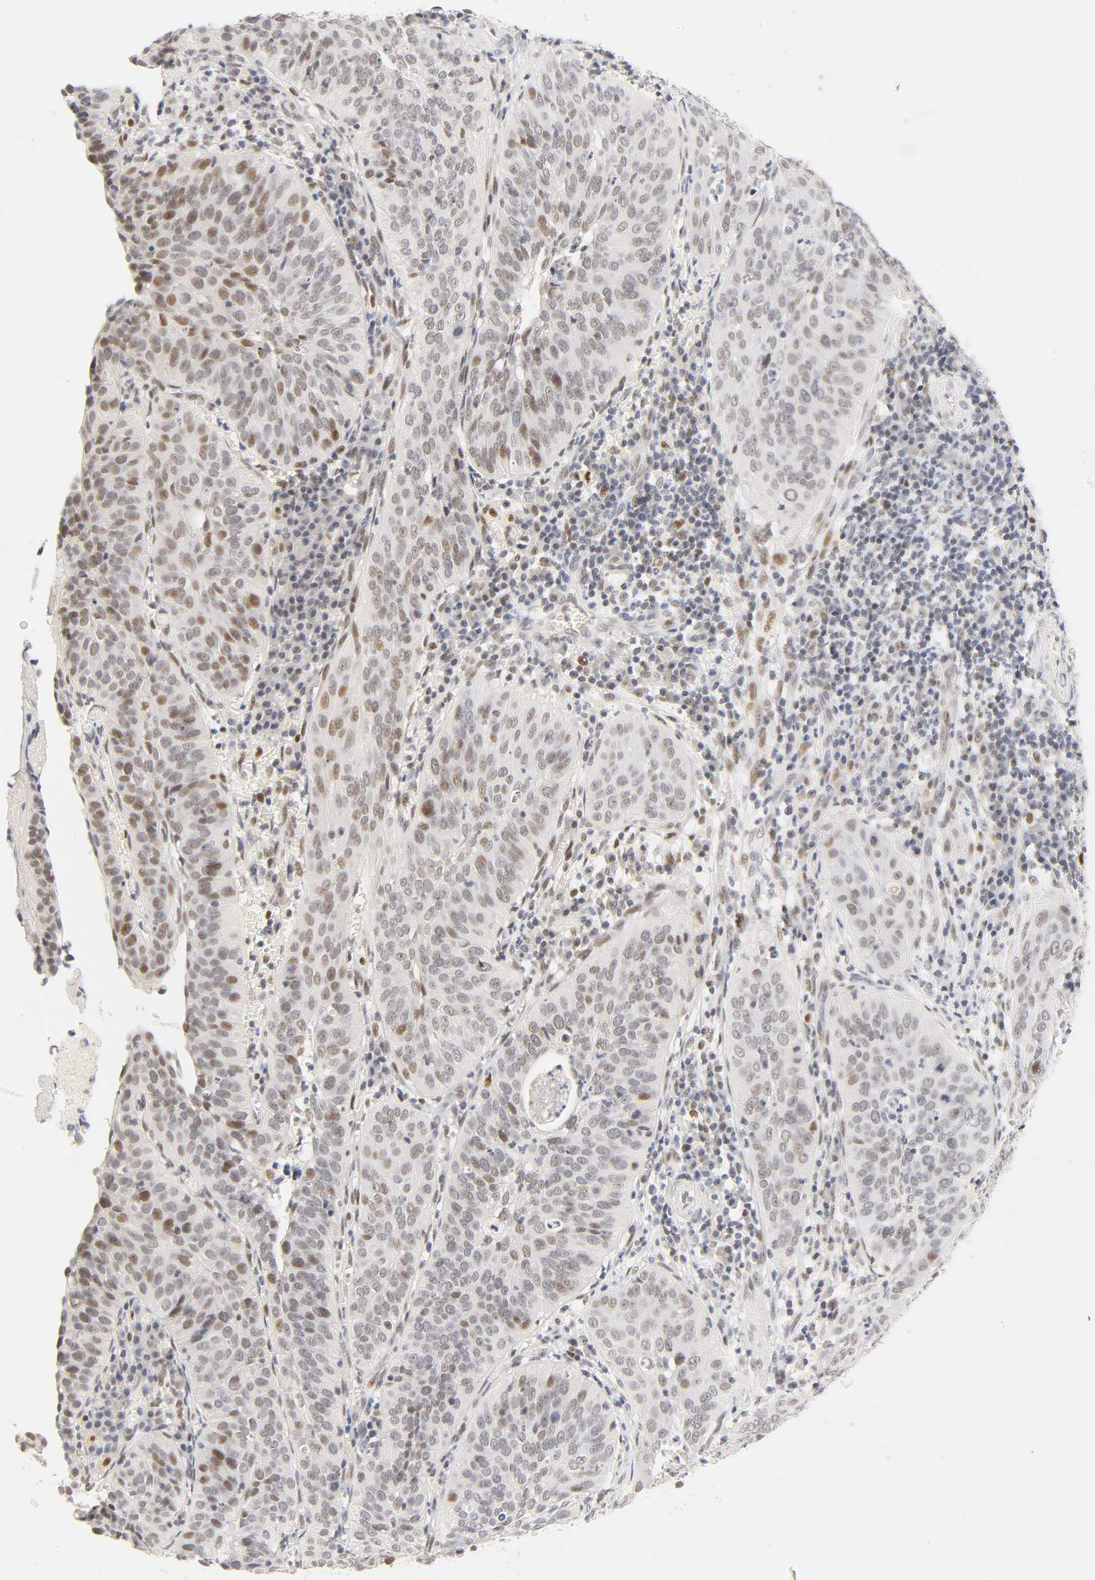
{"staining": {"intensity": "moderate", "quantity": "25%-75%", "location": "nuclear"}, "tissue": "cervical cancer", "cell_type": "Tumor cells", "image_type": "cancer", "snomed": [{"axis": "morphology", "description": "Squamous cell carcinoma, NOS"}, {"axis": "topography", "description": "Cervix"}], "caption": "Approximately 25%-75% of tumor cells in human cervical squamous cell carcinoma reveal moderate nuclear protein expression as visualized by brown immunohistochemical staining.", "gene": "MNAT1", "patient": {"sex": "female", "age": 39}}